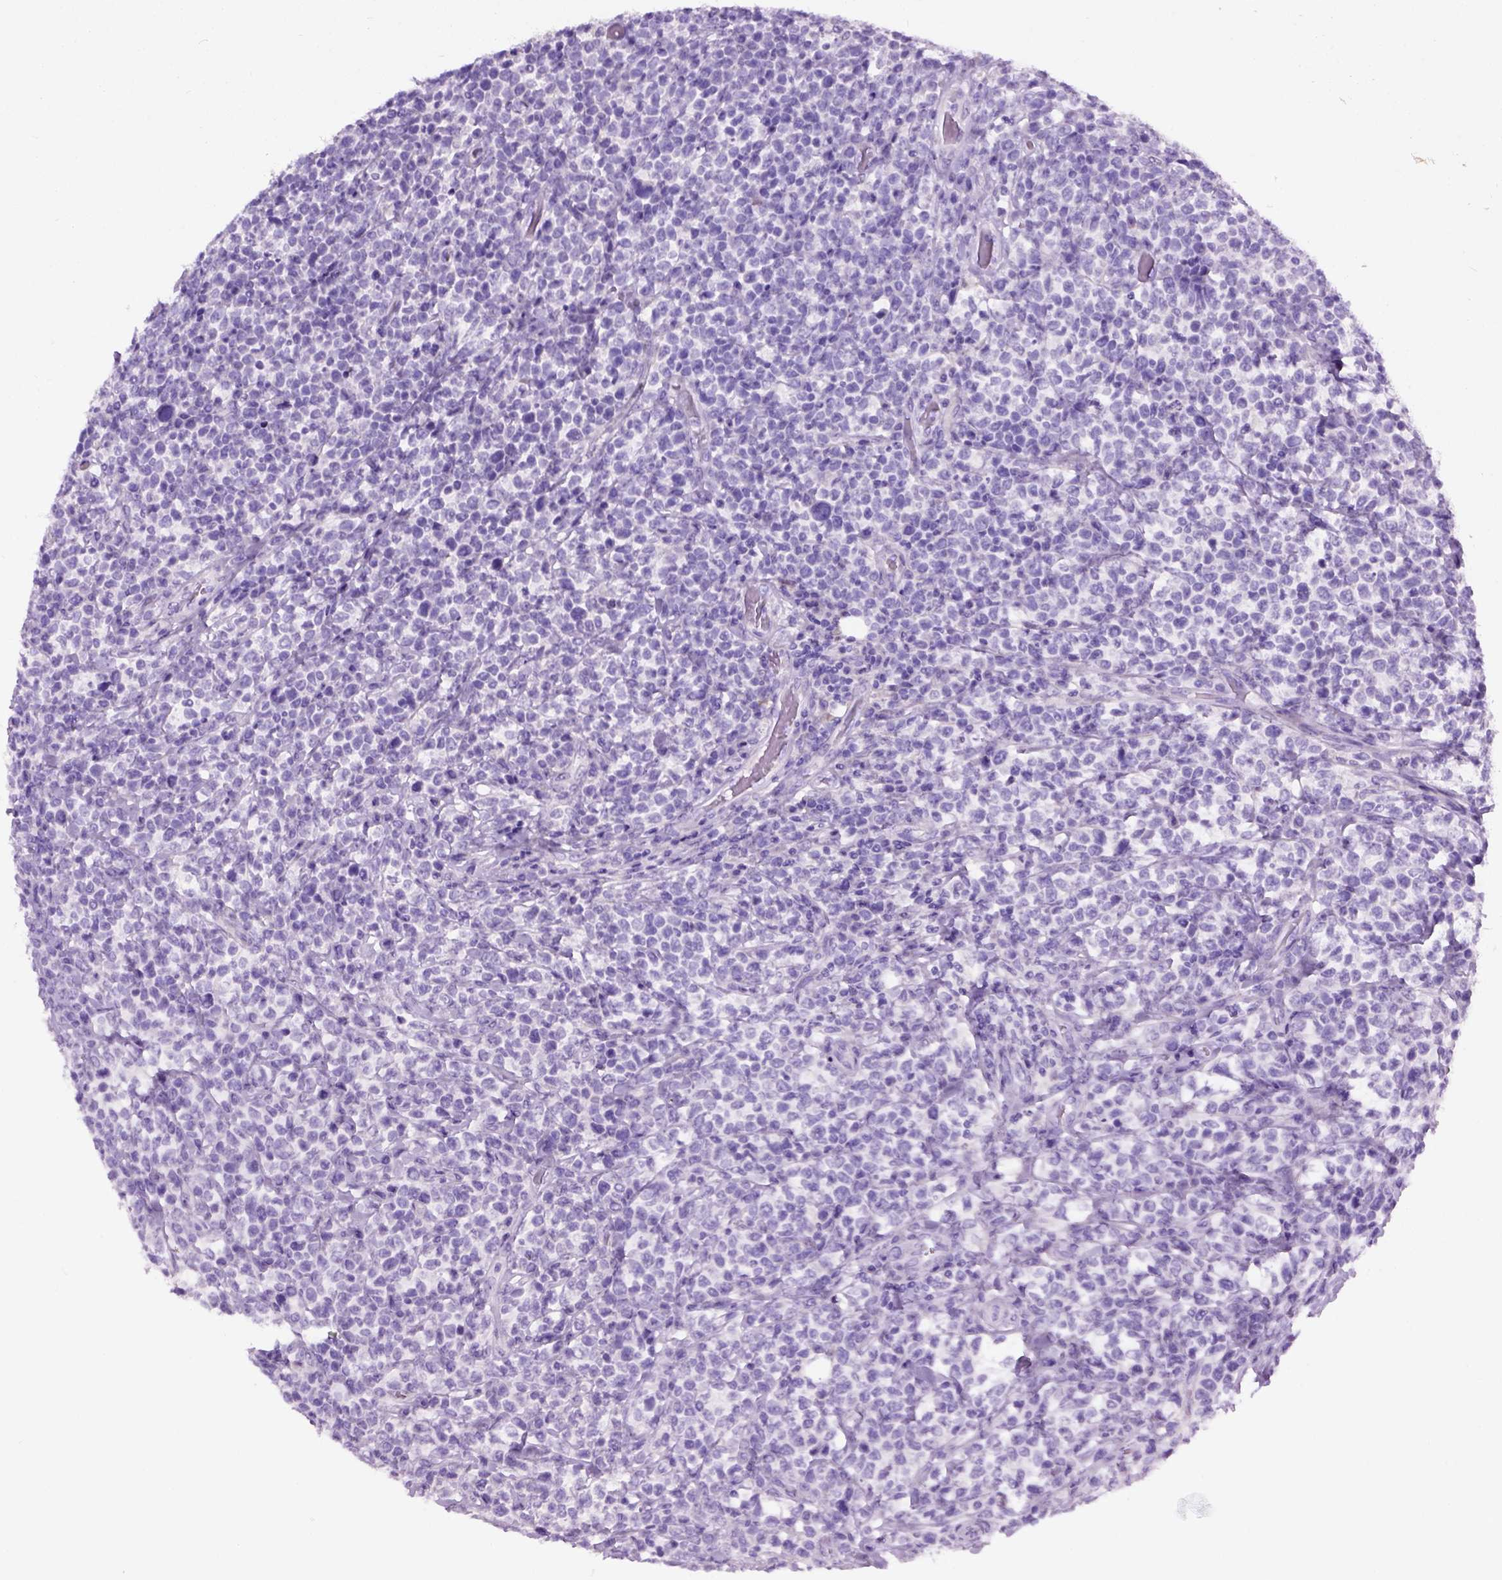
{"staining": {"intensity": "negative", "quantity": "none", "location": "none"}, "tissue": "lymphoma", "cell_type": "Tumor cells", "image_type": "cancer", "snomed": [{"axis": "morphology", "description": "Malignant lymphoma, non-Hodgkin's type, High grade"}, {"axis": "topography", "description": "Soft tissue"}], "caption": "High-grade malignant lymphoma, non-Hodgkin's type stained for a protein using immunohistochemistry (IHC) shows no expression tumor cells.", "gene": "GABRB2", "patient": {"sex": "female", "age": 56}}